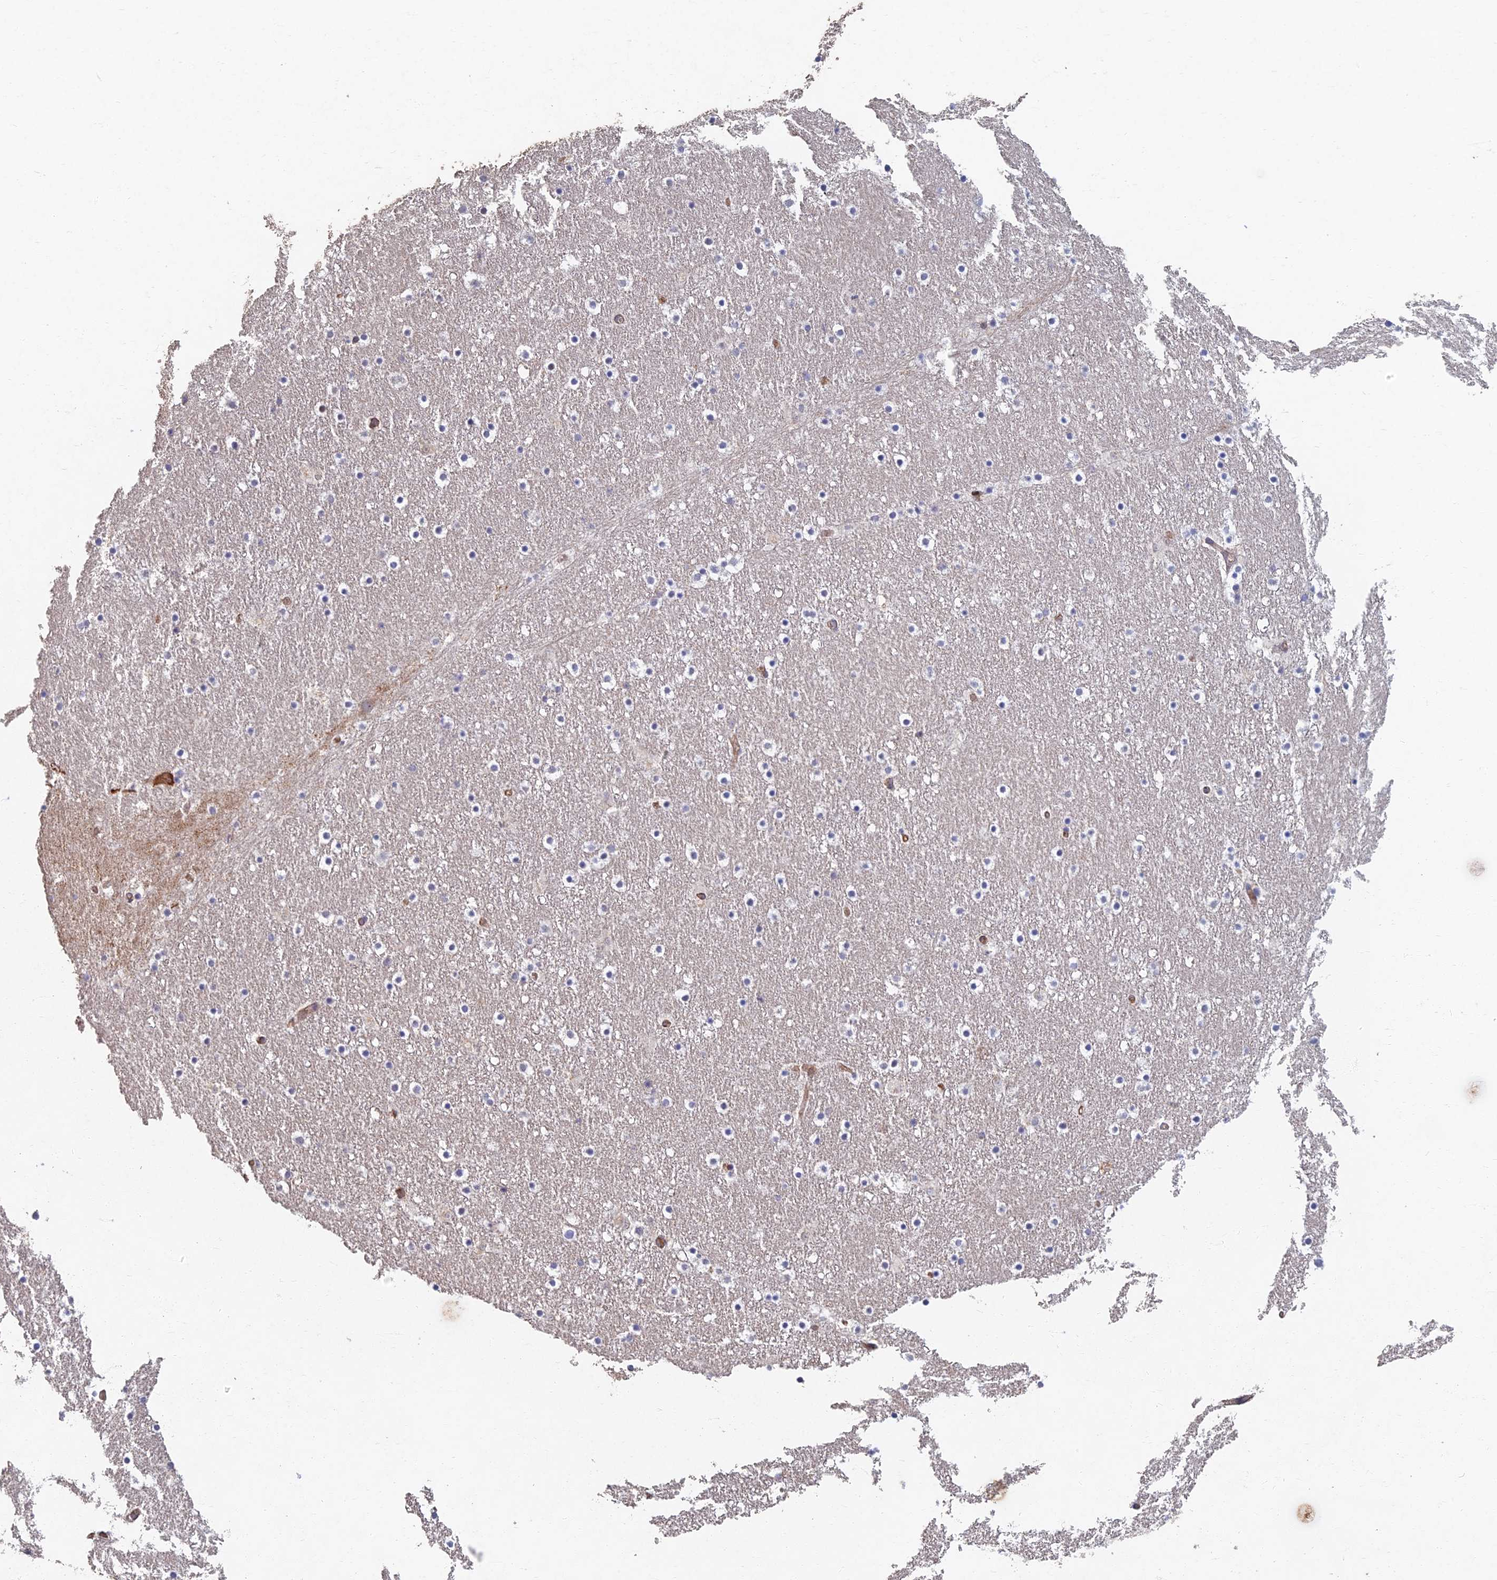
{"staining": {"intensity": "negative", "quantity": "none", "location": "none"}, "tissue": "caudate", "cell_type": "Glial cells", "image_type": "normal", "snomed": [{"axis": "morphology", "description": "Normal tissue, NOS"}, {"axis": "topography", "description": "Lateral ventricle wall"}], "caption": "IHC of unremarkable human caudate exhibits no positivity in glial cells. (Immunohistochemistry, brightfield microscopy, high magnification).", "gene": "RHBDL2", "patient": {"sex": "male", "age": 45}}